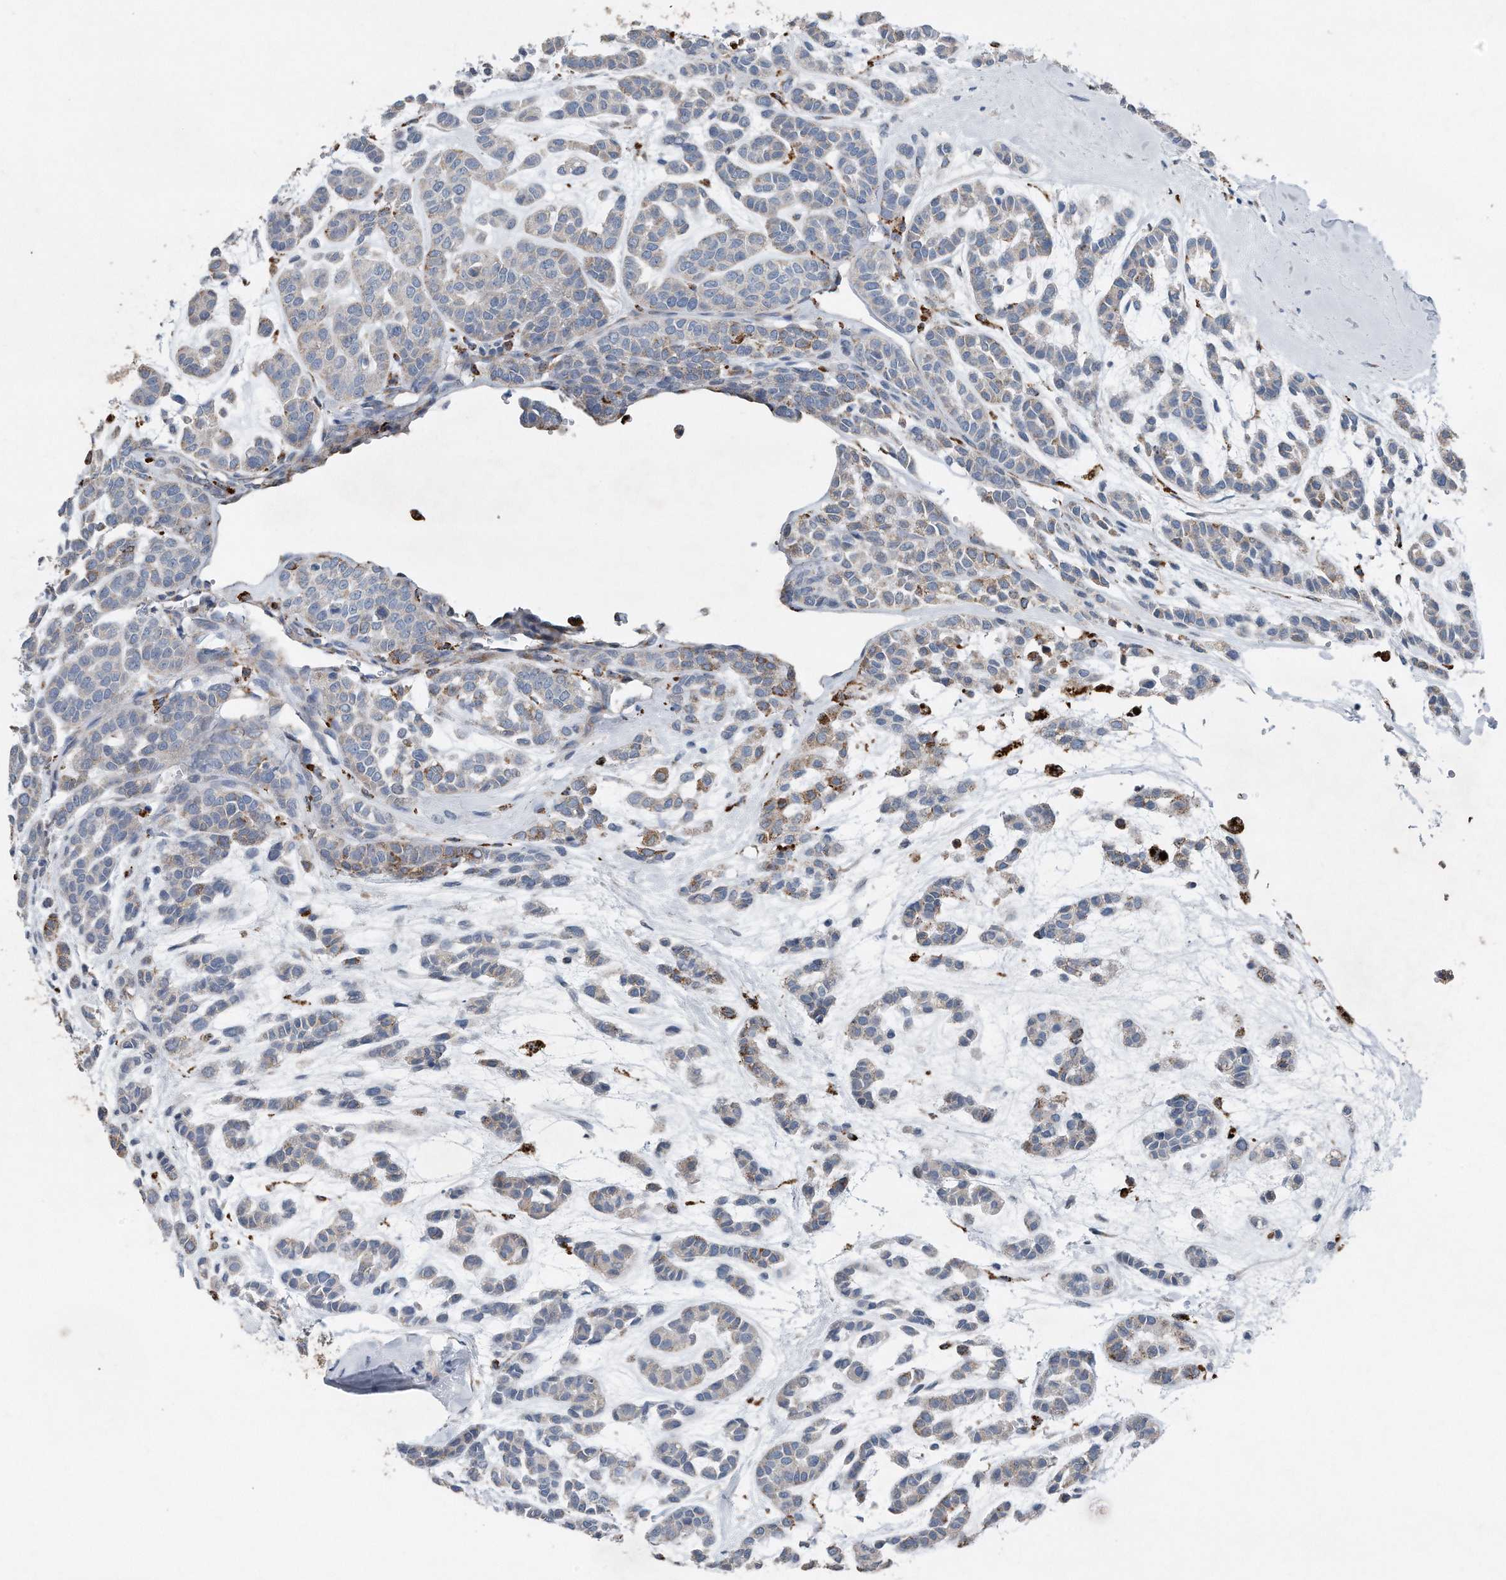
{"staining": {"intensity": "moderate", "quantity": "<25%", "location": "cytoplasmic/membranous"}, "tissue": "head and neck cancer", "cell_type": "Tumor cells", "image_type": "cancer", "snomed": [{"axis": "morphology", "description": "Adenocarcinoma, NOS"}, {"axis": "morphology", "description": "Adenoma, NOS"}, {"axis": "topography", "description": "Head-Neck"}], "caption": "The image reveals a brown stain indicating the presence of a protein in the cytoplasmic/membranous of tumor cells in adenocarcinoma (head and neck). (DAB IHC with brightfield microscopy, high magnification).", "gene": "ZNF772", "patient": {"sex": "female", "age": 55}}